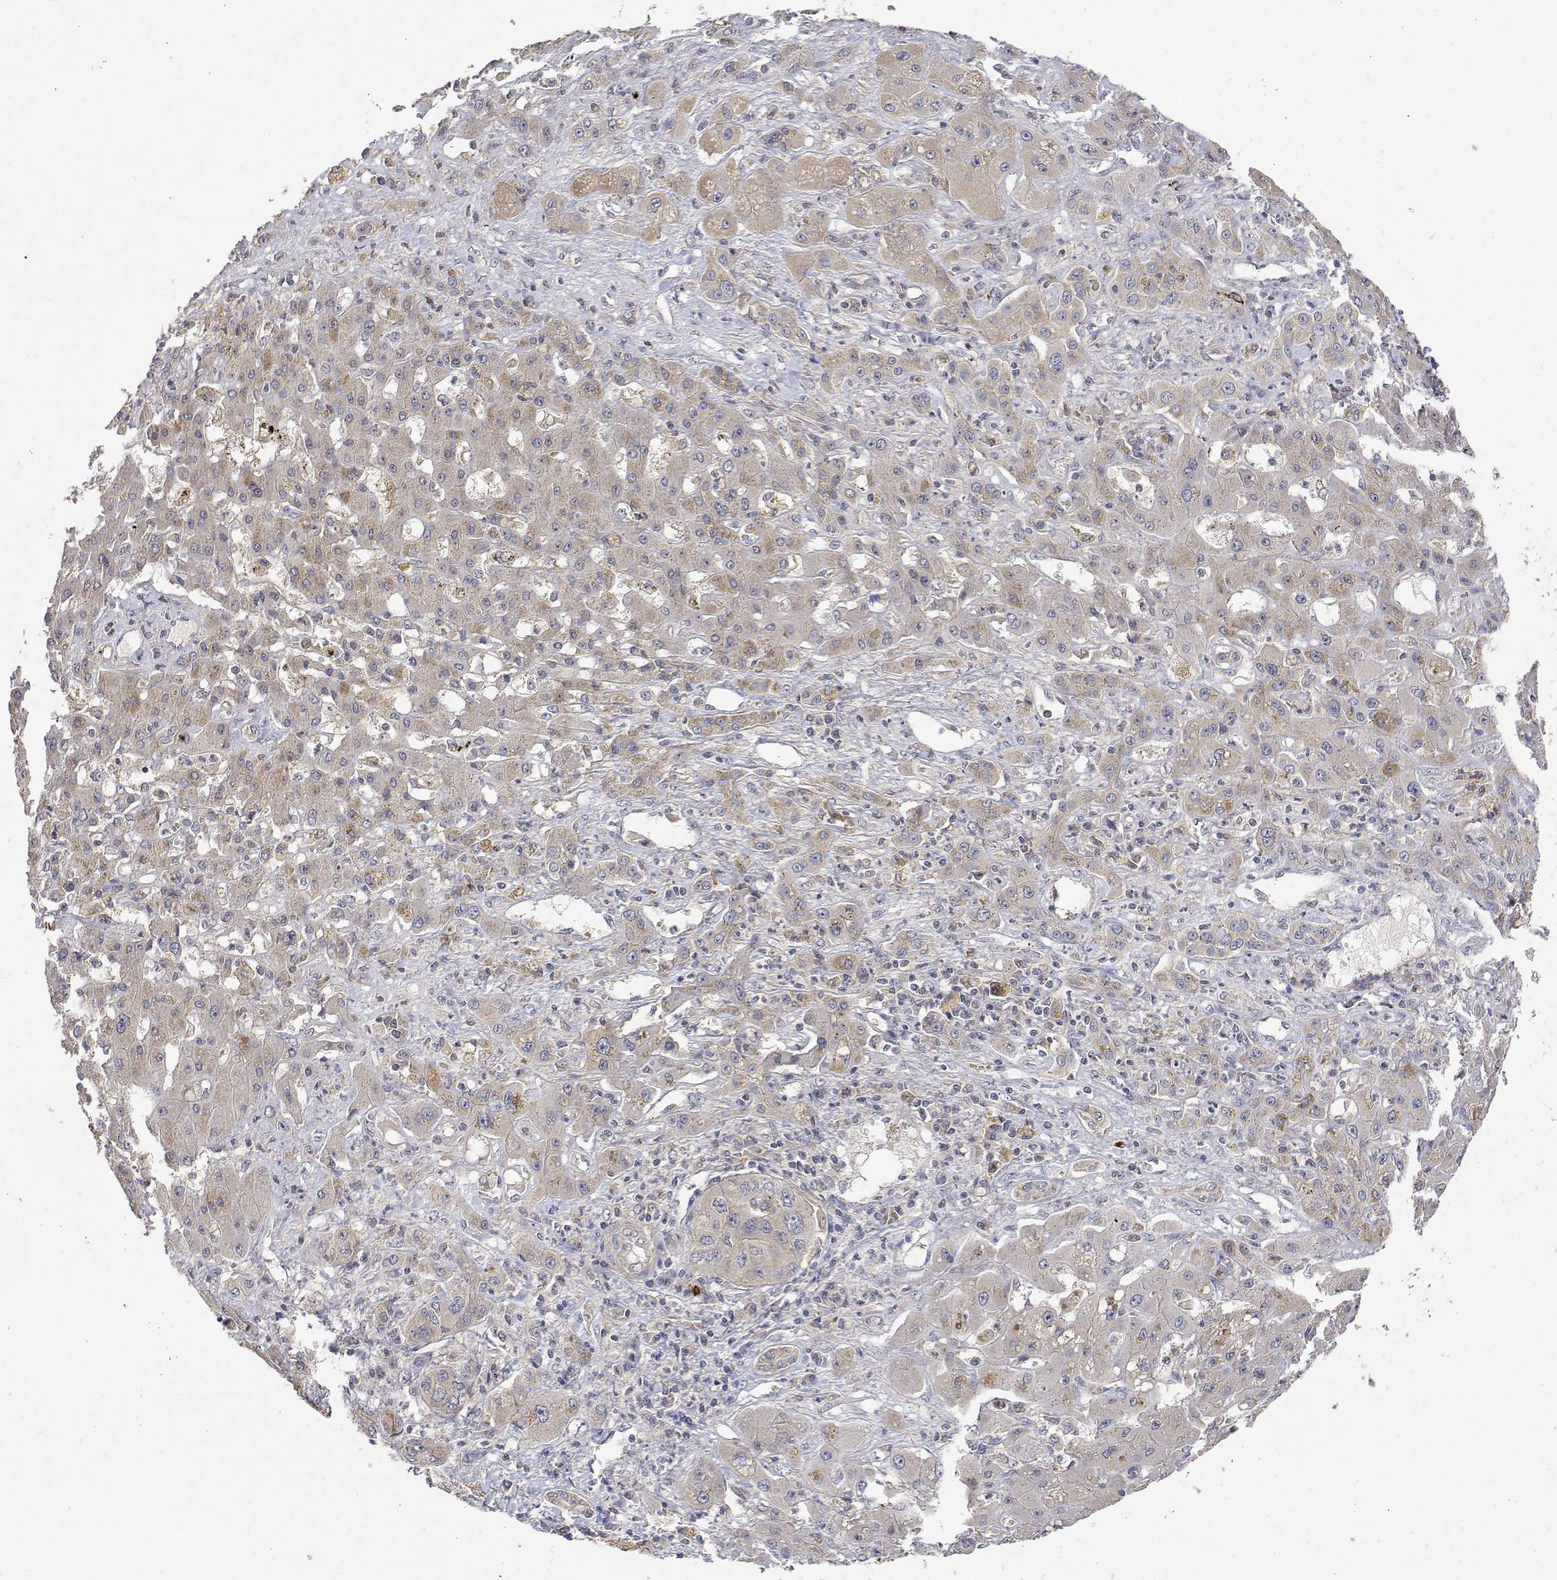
{"staining": {"intensity": "negative", "quantity": "none", "location": "none"}, "tissue": "liver cancer", "cell_type": "Tumor cells", "image_type": "cancer", "snomed": [{"axis": "morphology", "description": "Cholangiocarcinoma"}, {"axis": "topography", "description": "Liver"}], "caption": "DAB immunohistochemical staining of cholangiocarcinoma (liver) displays no significant expression in tumor cells.", "gene": "LONRF3", "patient": {"sex": "male", "age": 67}}